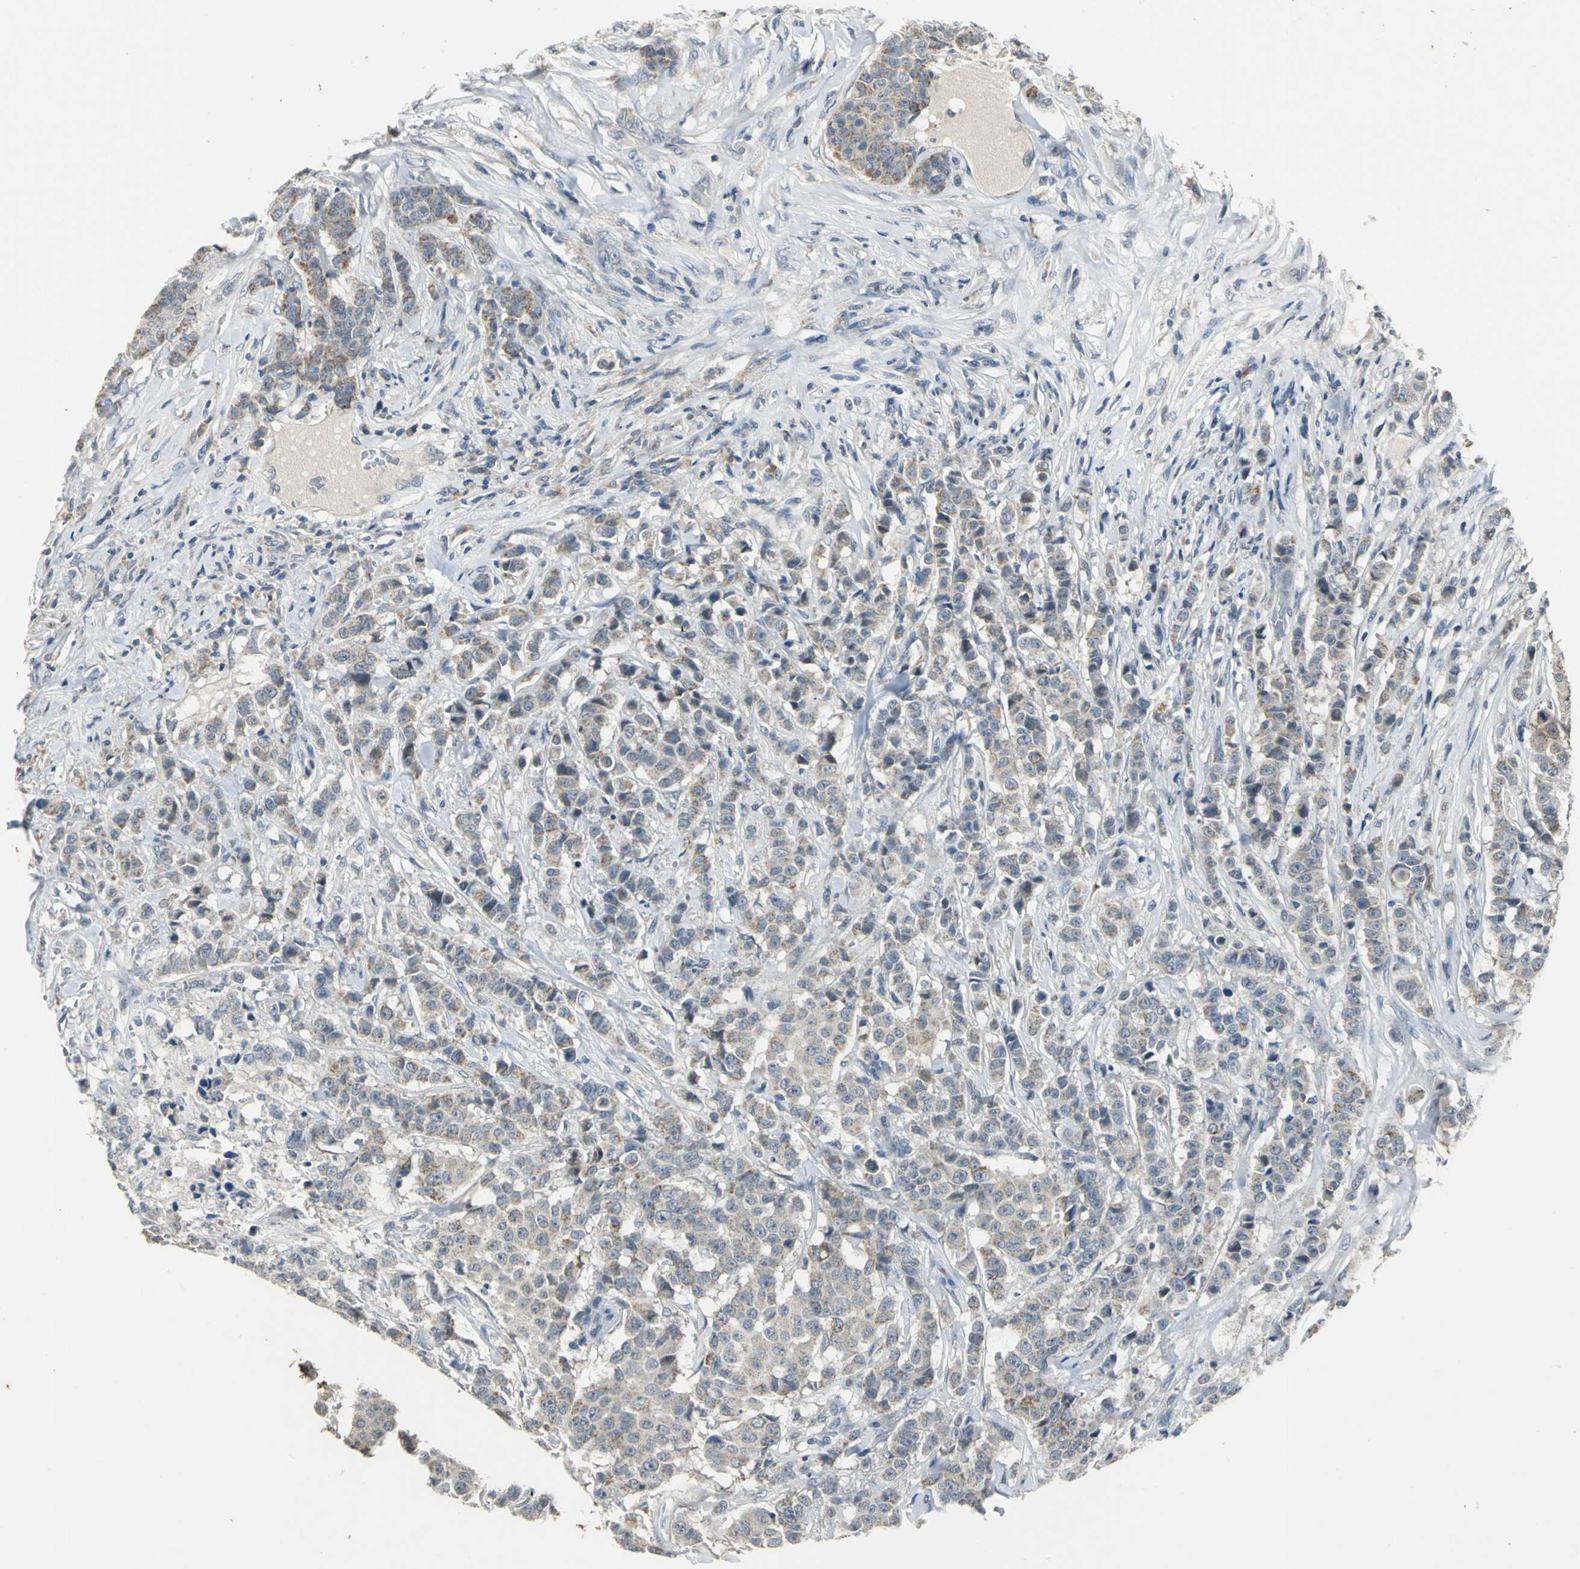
{"staining": {"intensity": "moderate", "quantity": "25%-75%", "location": "cytoplasmic/membranous"}, "tissue": "breast cancer", "cell_type": "Tumor cells", "image_type": "cancer", "snomed": [{"axis": "morphology", "description": "Duct carcinoma"}, {"axis": "topography", "description": "Breast"}], "caption": "Immunohistochemical staining of human breast infiltrating ductal carcinoma reveals moderate cytoplasmic/membranous protein expression in about 25%-75% of tumor cells.", "gene": "JADE3", "patient": {"sex": "female", "age": 40}}